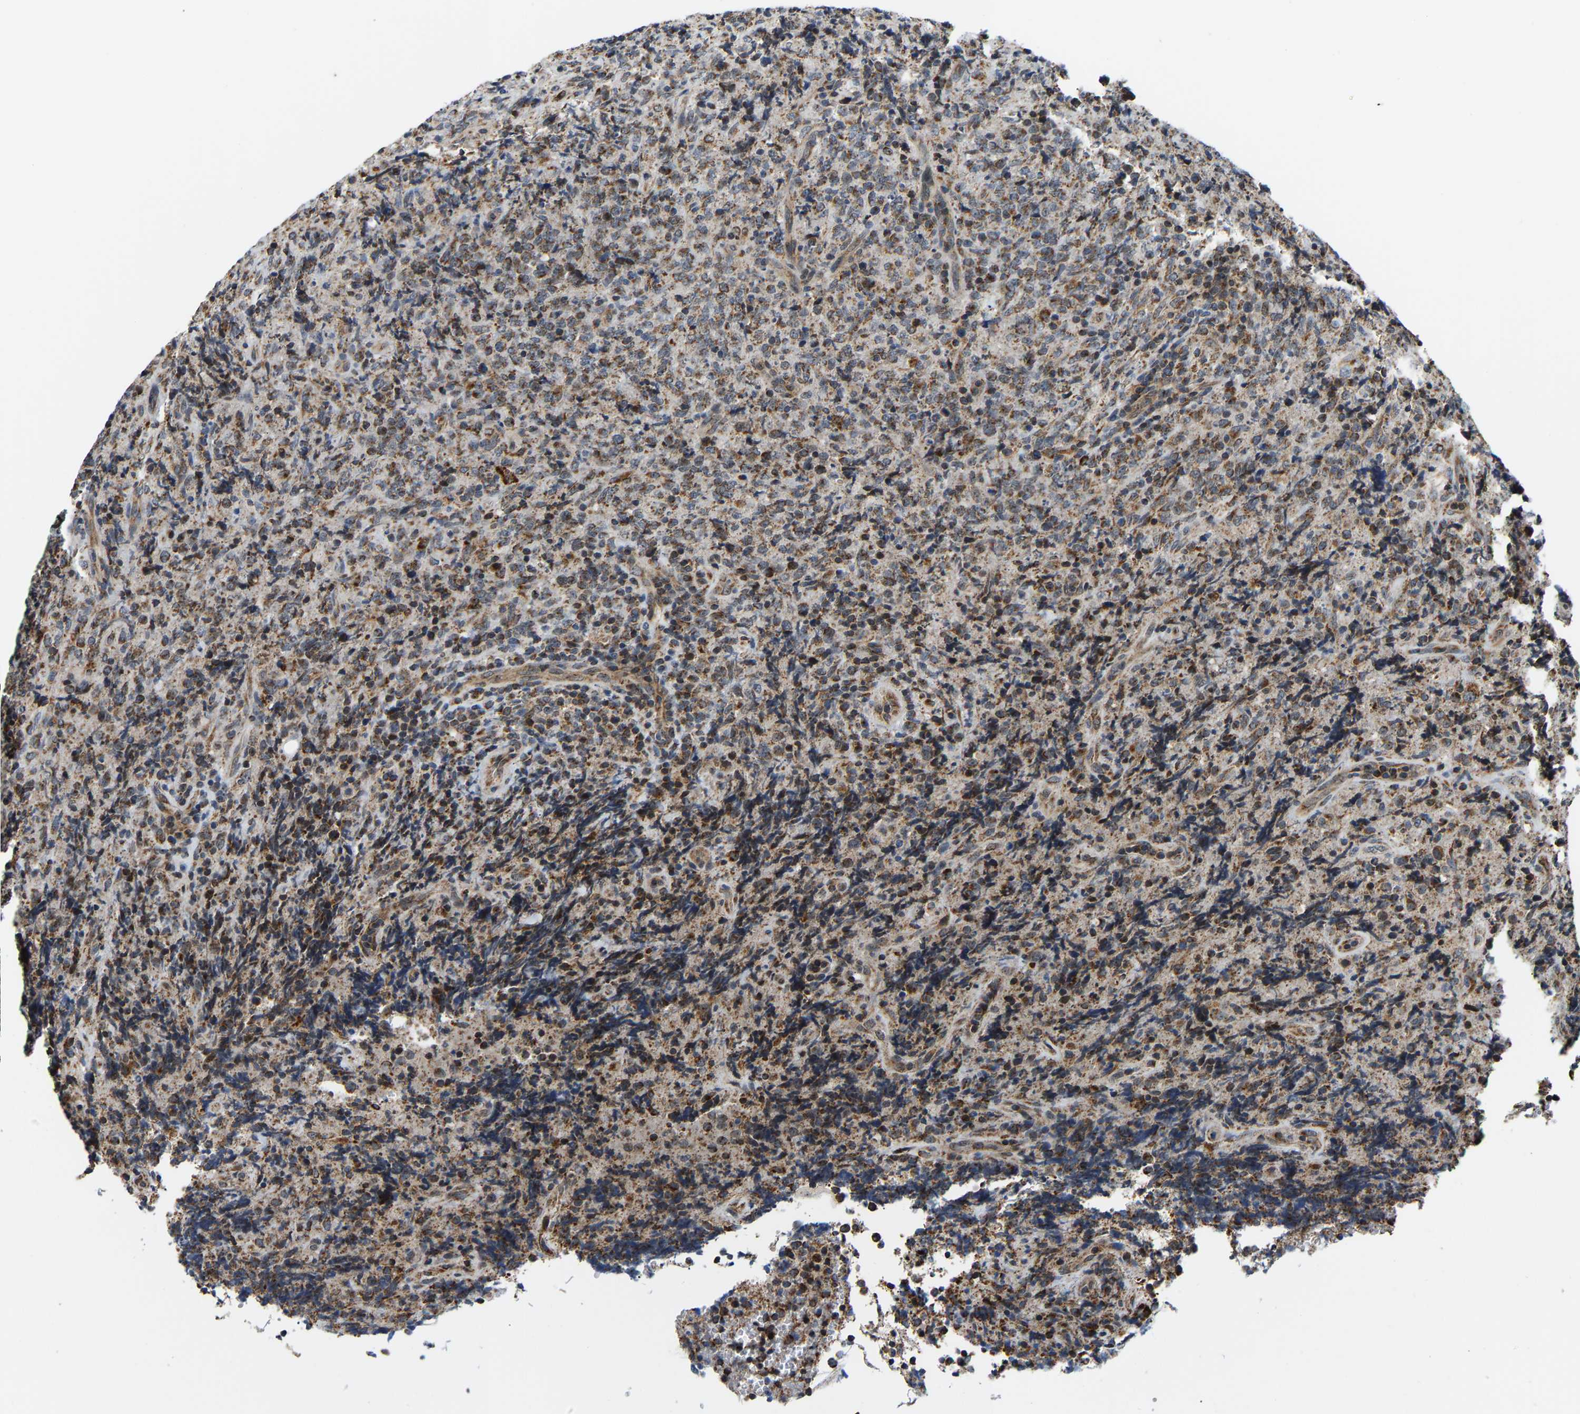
{"staining": {"intensity": "moderate", "quantity": "<25%", "location": "cytoplasmic/membranous"}, "tissue": "lymphoma", "cell_type": "Tumor cells", "image_type": "cancer", "snomed": [{"axis": "morphology", "description": "Malignant lymphoma, non-Hodgkin's type, High grade"}, {"axis": "topography", "description": "Tonsil"}], "caption": "Brown immunohistochemical staining in human high-grade malignant lymphoma, non-Hodgkin's type shows moderate cytoplasmic/membranous staining in approximately <25% of tumor cells.", "gene": "GIMAP7", "patient": {"sex": "female", "age": 36}}